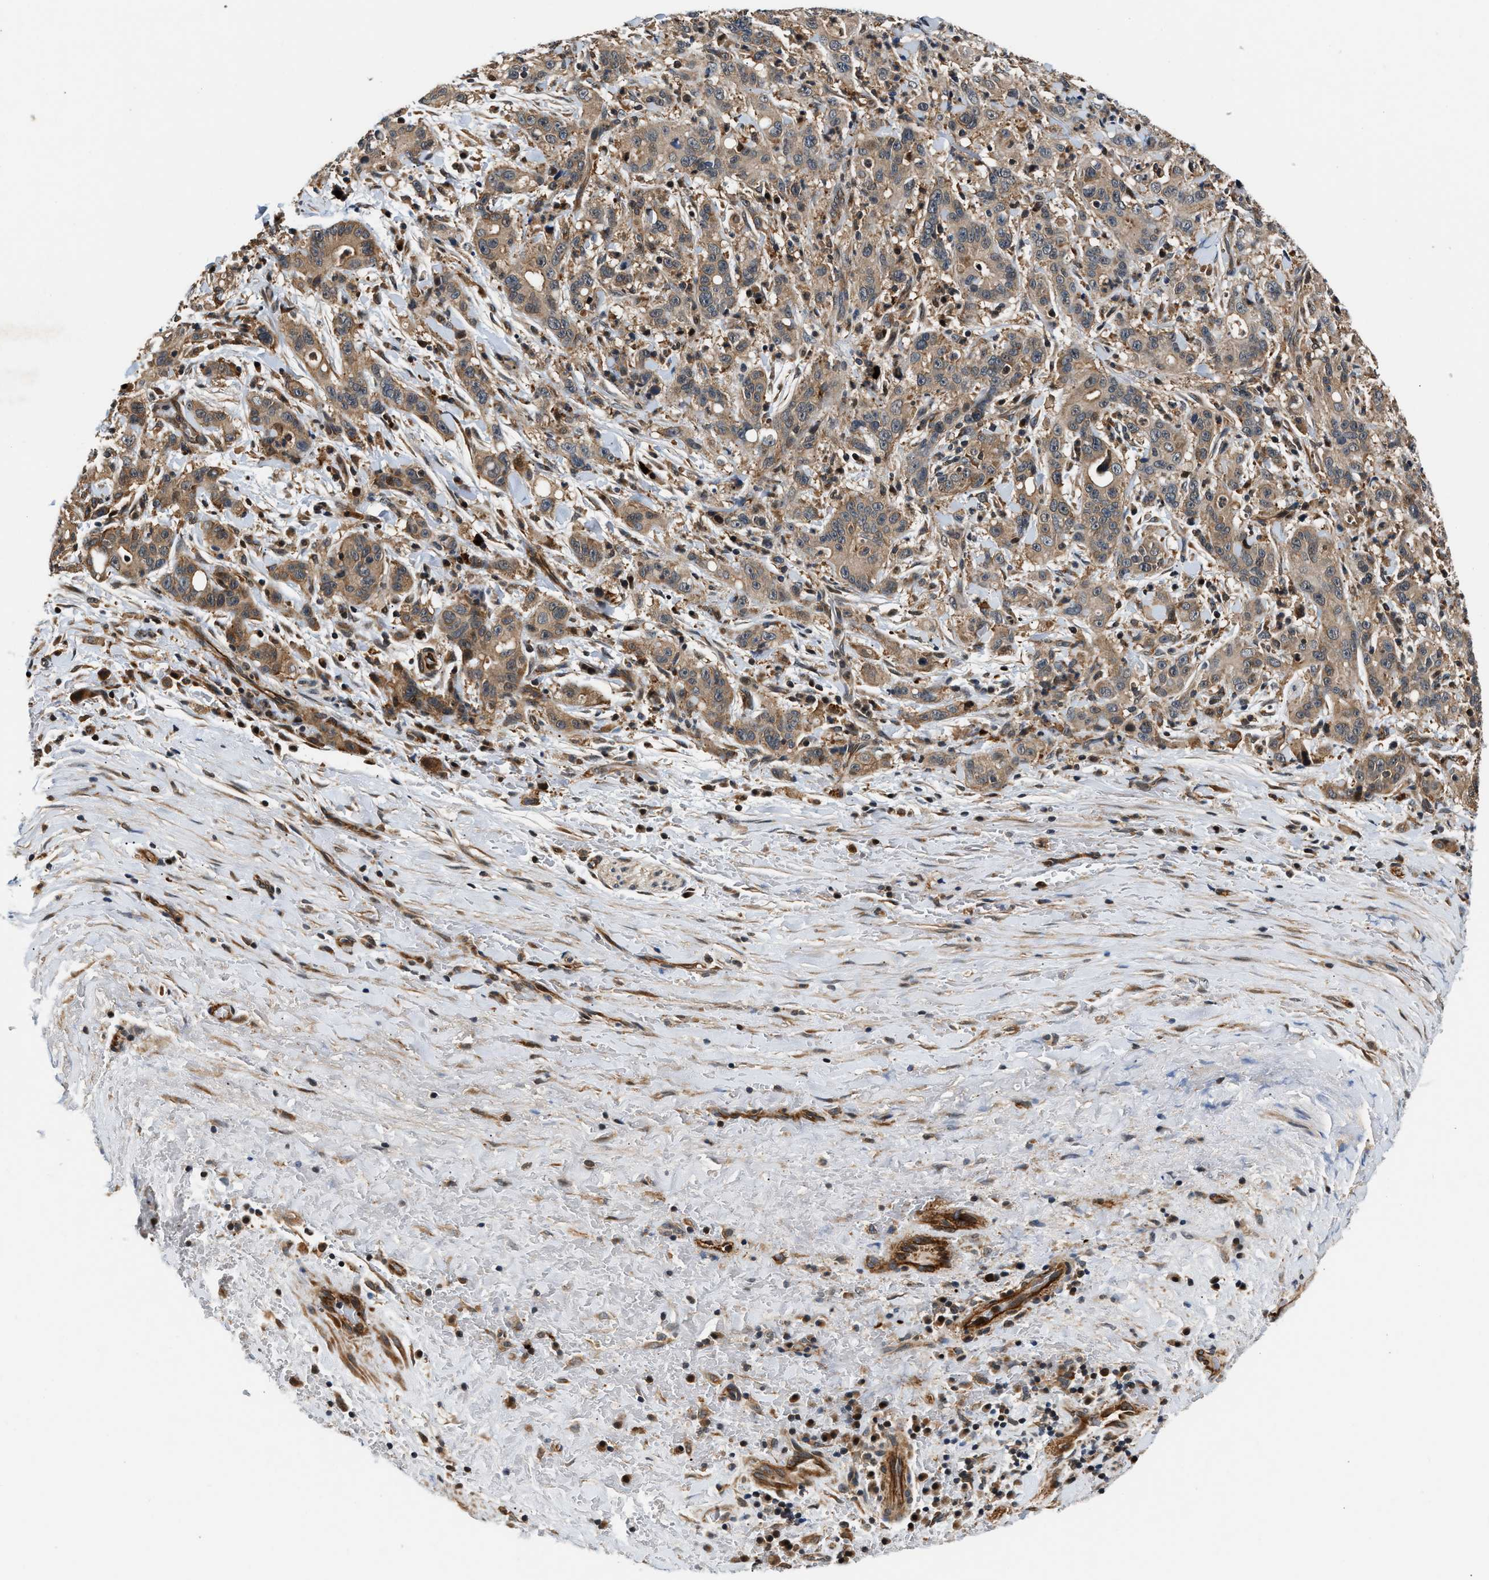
{"staining": {"intensity": "moderate", "quantity": ">75%", "location": "cytoplasmic/membranous,nuclear"}, "tissue": "liver cancer", "cell_type": "Tumor cells", "image_type": "cancer", "snomed": [{"axis": "morphology", "description": "Cholangiocarcinoma"}, {"axis": "topography", "description": "Liver"}], "caption": "Tumor cells display moderate cytoplasmic/membranous and nuclear expression in about >75% of cells in liver cancer (cholangiocarcinoma).", "gene": "TUT7", "patient": {"sex": "female", "age": 38}}